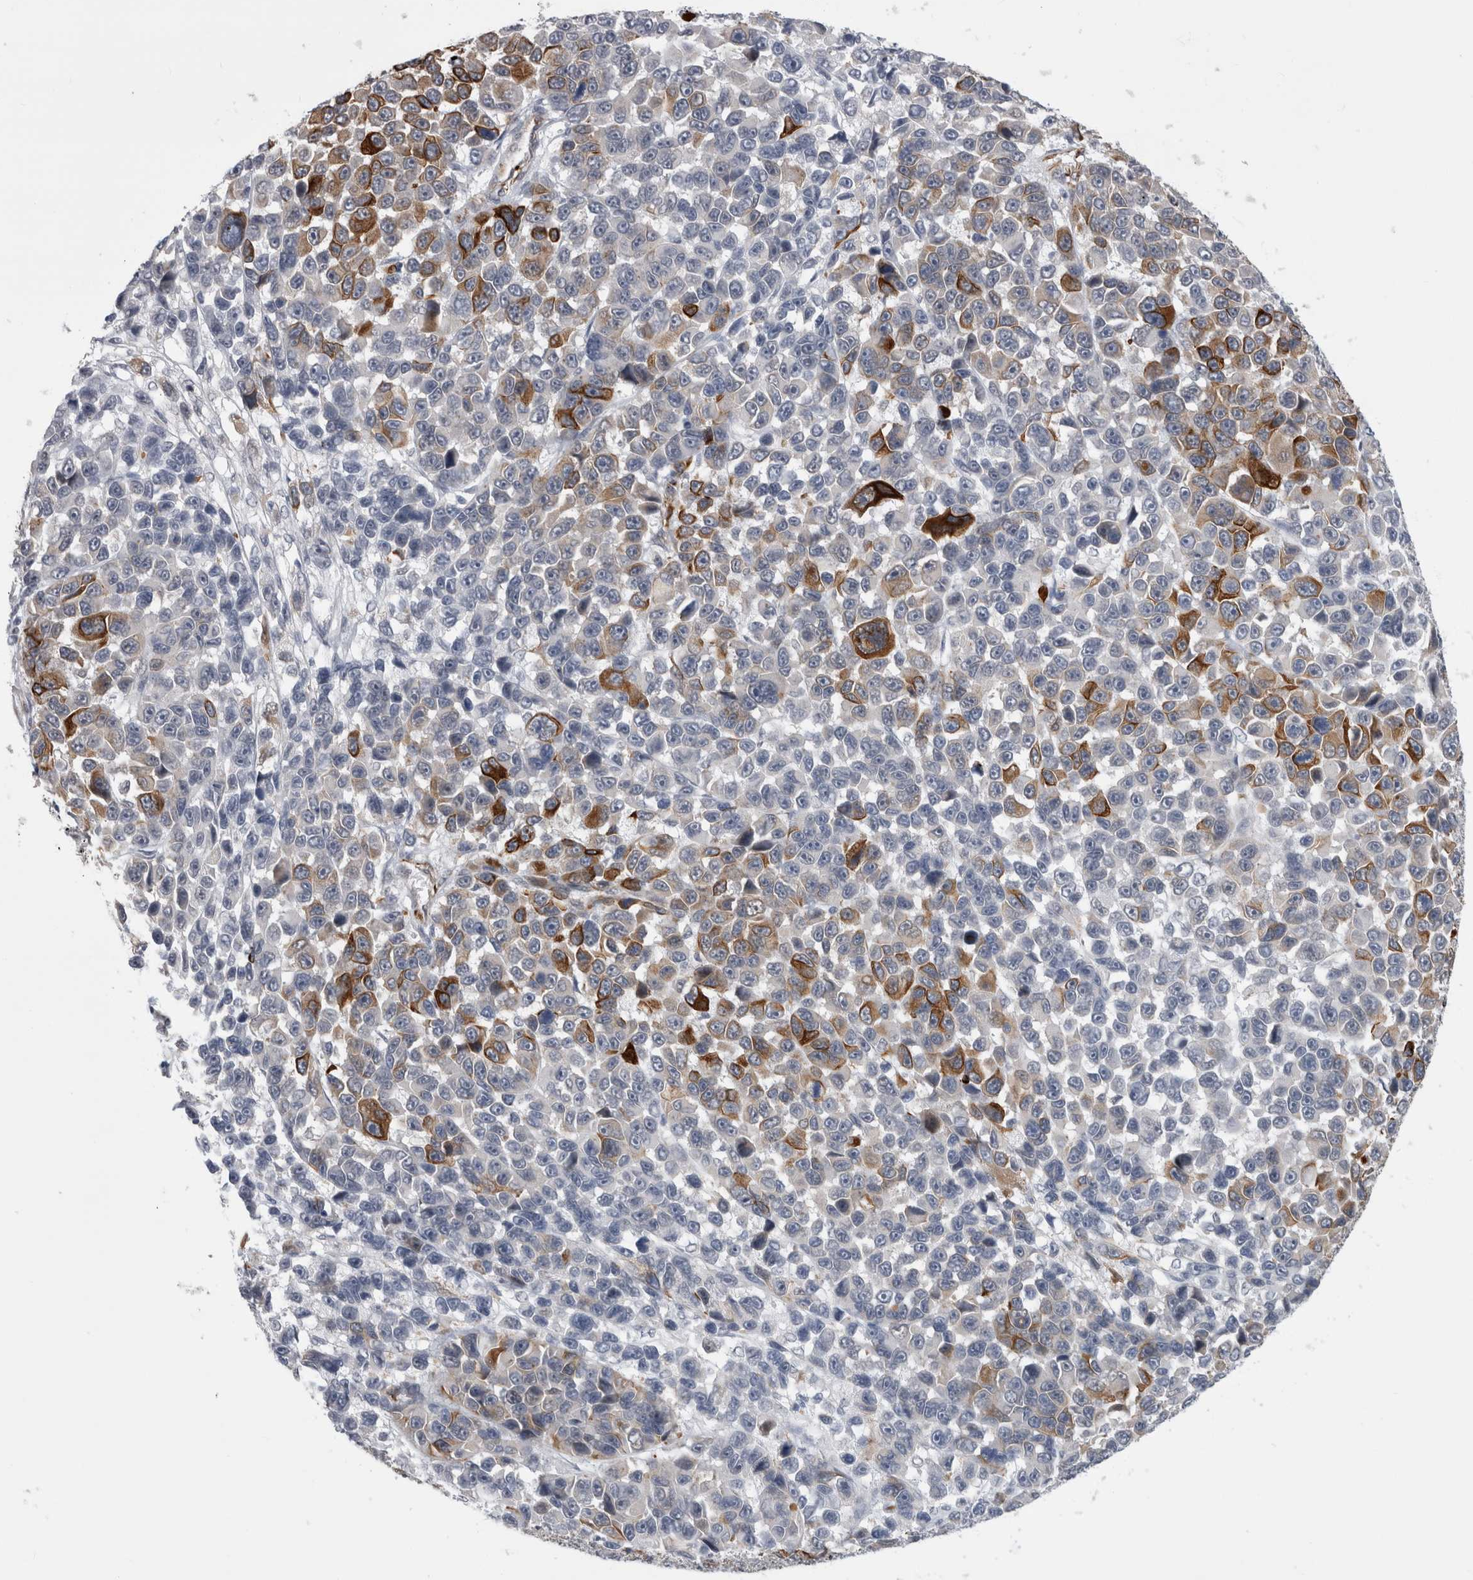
{"staining": {"intensity": "strong", "quantity": "<25%", "location": "cytoplasmic/membranous"}, "tissue": "melanoma", "cell_type": "Tumor cells", "image_type": "cancer", "snomed": [{"axis": "morphology", "description": "Malignant melanoma, NOS"}, {"axis": "topography", "description": "Skin"}], "caption": "Malignant melanoma stained with a brown dye exhibits strong cytoplasmic/membranous positive expression in approximately <25% of tumor cells.", "gene": "FAM83H", "patient": {"sex": "male", "age": 53}}